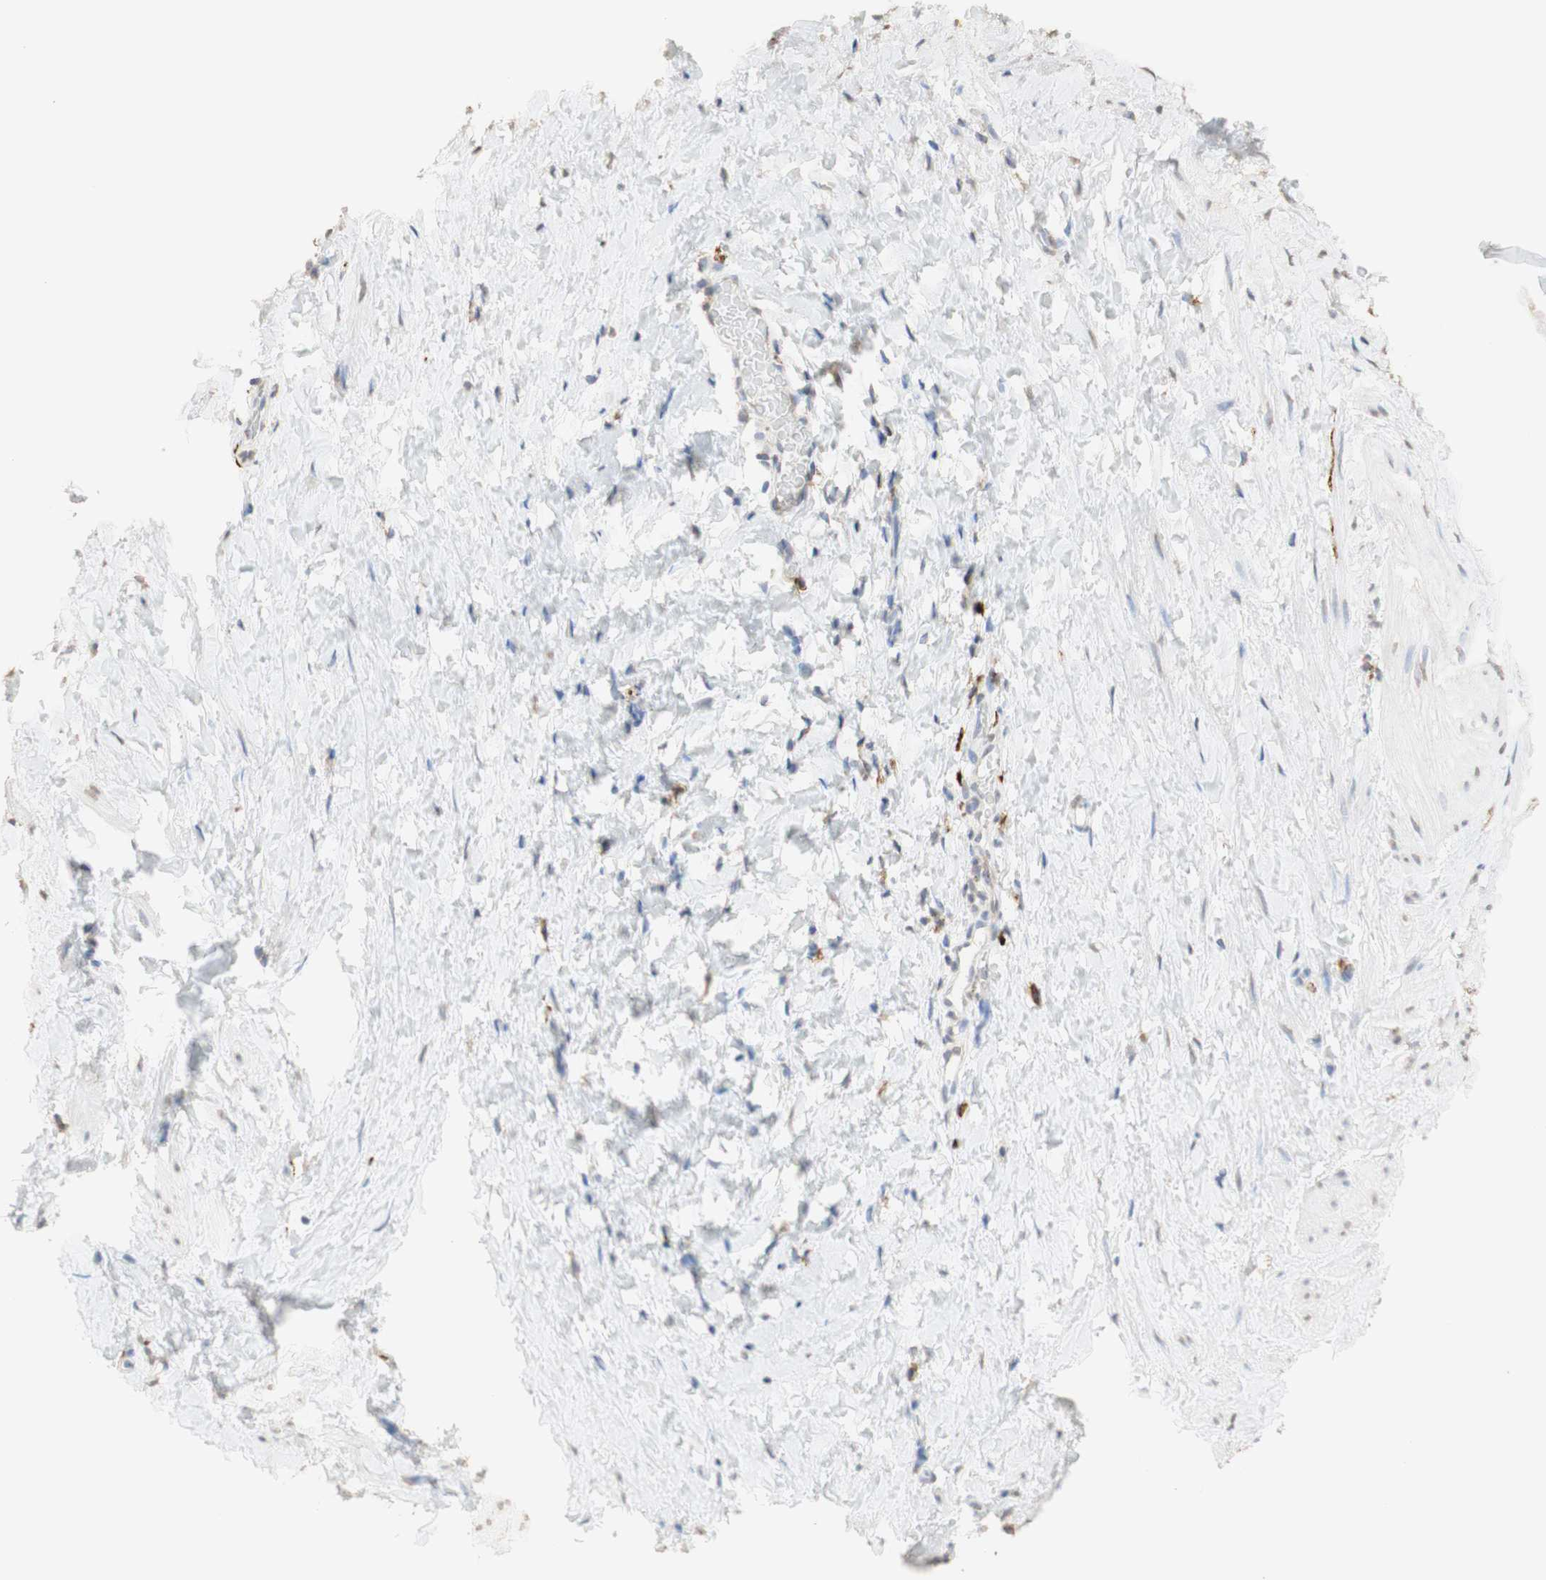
{"staining": {"intensity": "weak", "quantity": "25%-75%", "location": "nuclear"}, "tissue": "smooth muscle", "cell_type": "Smooth muscle cells", "image_type": "normal", "snomed": [{"axis": "morphology", "description": "Normal tissue, NOS"}, {"axis": "topography", "description": "Smooth muscle"}], "caption": "Smooth muscle cells exhibit low levels of weak nuclear expression in about 25%-75% of cells in unremarkable human smooth muscle. (brown staining indicates protein expression, while blue staining denotes nuclei).", "gene": "L1CAM", "patient": {"sex": "male", "age": 16}}